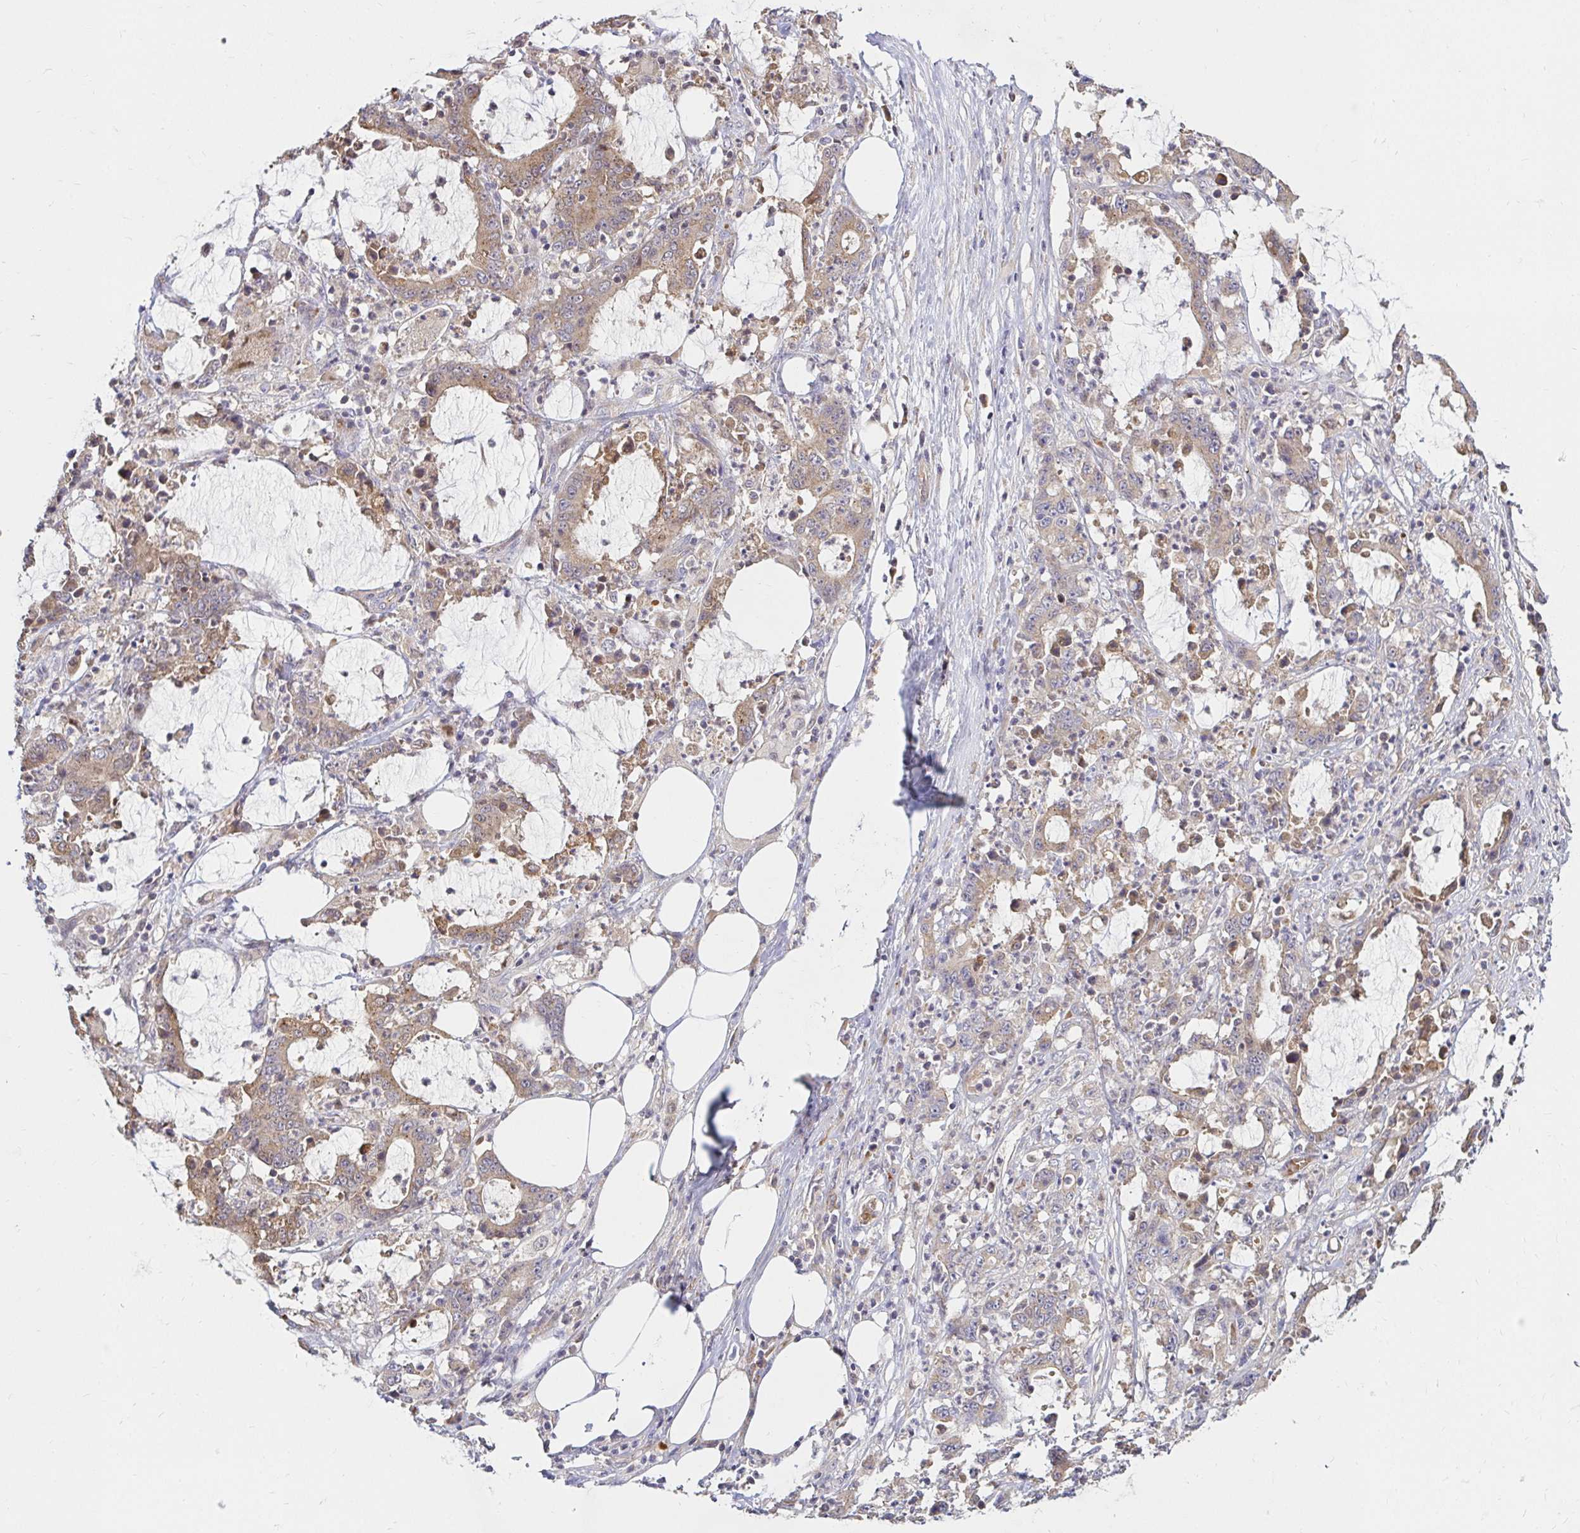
{"staining": {"intensity": "moderate", "quantity": ">75%", "location": "cytoplasmic/membranous"}, "tissue": "stomach cancer", "cell_type": "Tumor cells", "image_type": "cancer", "snomed": [{"axis": "morphology", "description": "Adenocarcinoma, NOS"}, {"axis": "topography", "description": "Stomach, upper"}], "caption": "Stomach cancer stained for a protein (brown) reveals moderate cytoplasmic/membranous positive expression in about >75% of tumor cells.", "gene": "ARHGEF37", "patient": {"sex": "male", "age": 68}}